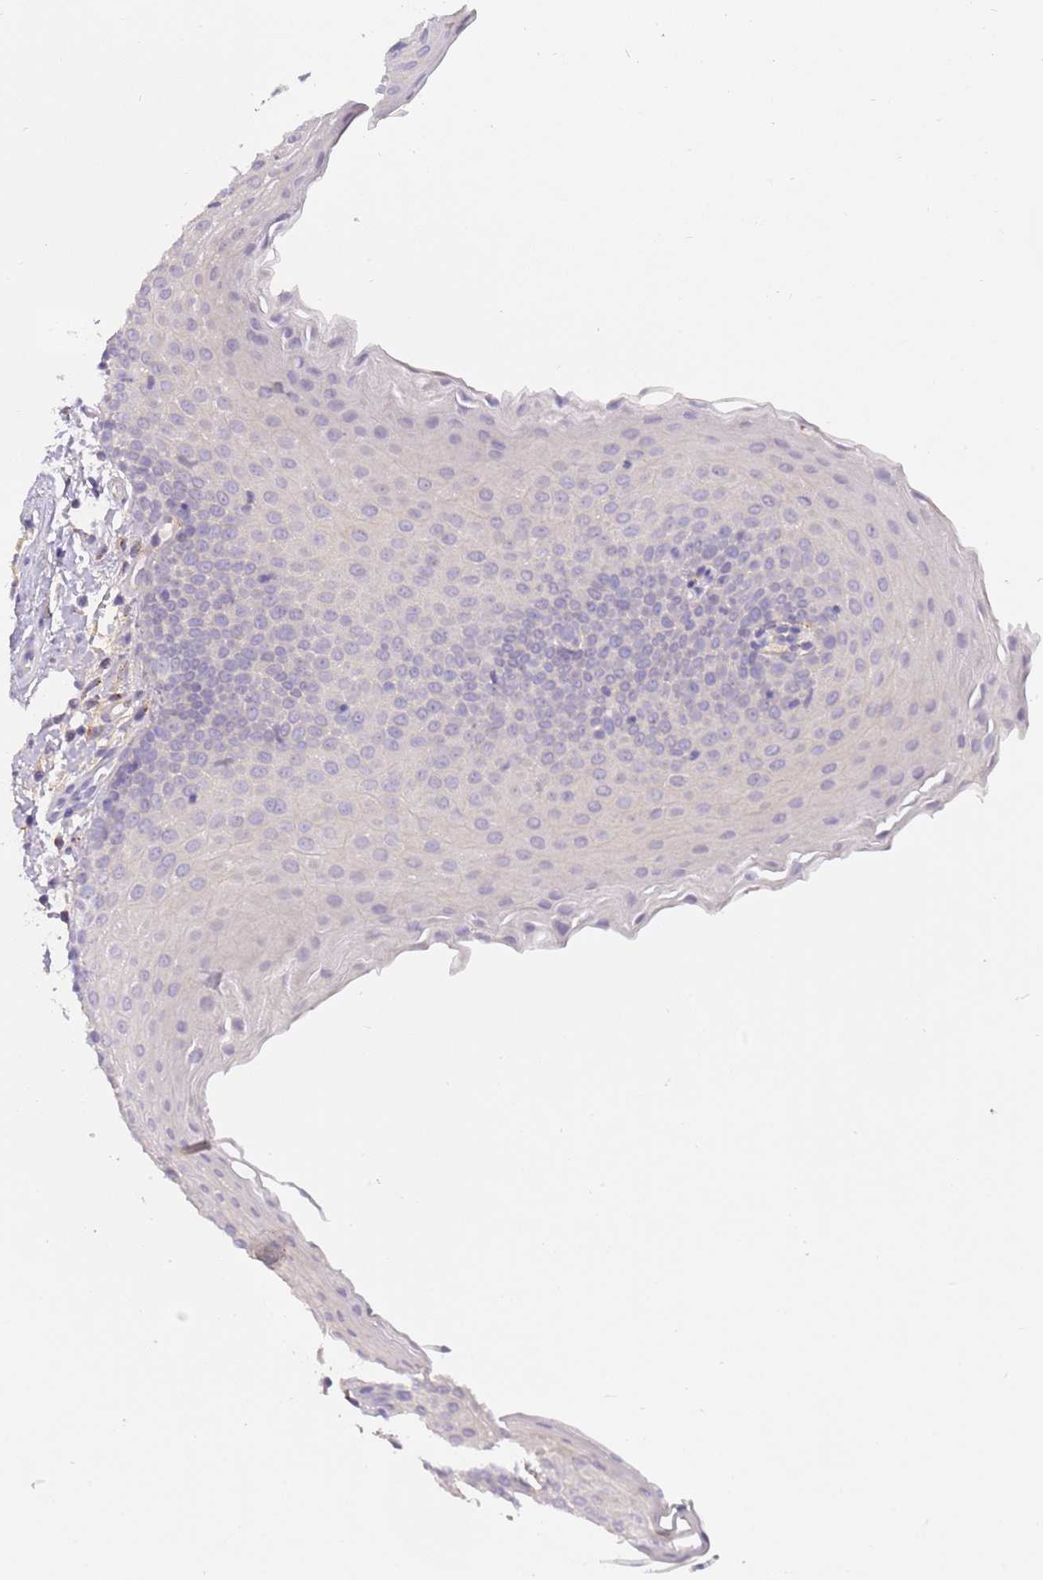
{"staining": {"intensity": "negative", "quantity": "none", "location": "none"}, "tissue": "oral mucosa", "cell_type": "Squamous epithelial cells", "image_type": "normal", "snomed": [{"axis": "morphology", "description": "Normal tissue, NOS"}, {"axis": "topography", "description": "Oral tissue"}], "caption": "There is no significant staining in squamous epithelial cells of oral mucosa. The staining is performed using DAB (3,3'-diaminobenzidine) brown chromogen with nuclei counter-stained in using hematoxylin.", "gene": "CFAP73", "patient": {"sex": "male", "age": 46}}